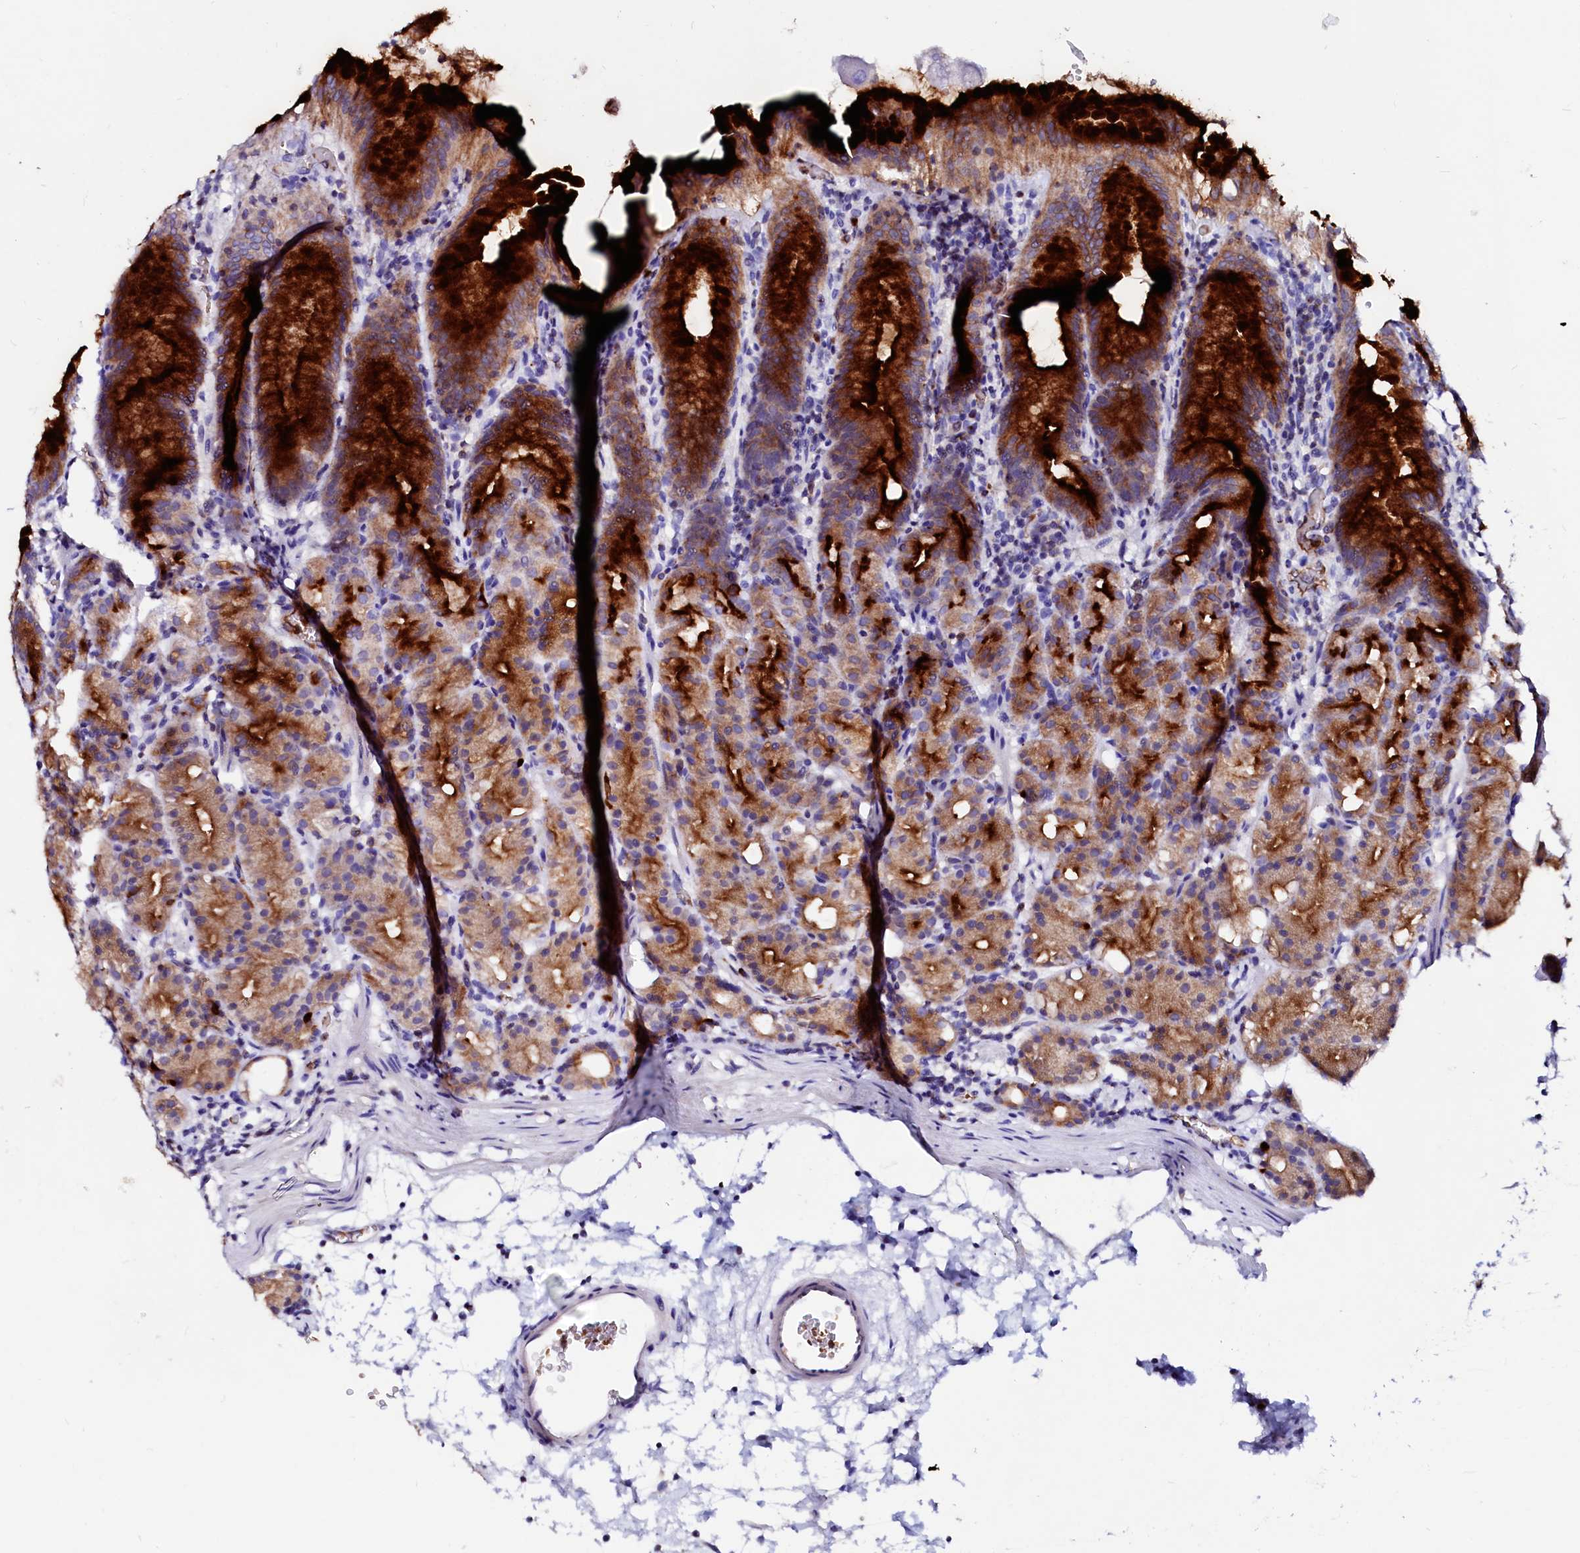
{"staining": {"intensity": "strong", "quantity": ">75%", "location": "cytoplasmic/membranous"}, "tissue": "stomach", "cell_type": "Glandular cells", "image_type": "normal", "snomed": [{"axis": "morphology", "description": "Normal tissue, NOS"}, {"axis": "topography", "description": "Stomach, upper"}], "caption": "A brown stain labels strong cytoplasmic/membranous positivity of a protein in glandular cells of unremarkable stomach.", "gene": "RAB27A", "patient": {"sex": "male", "age": 48}}